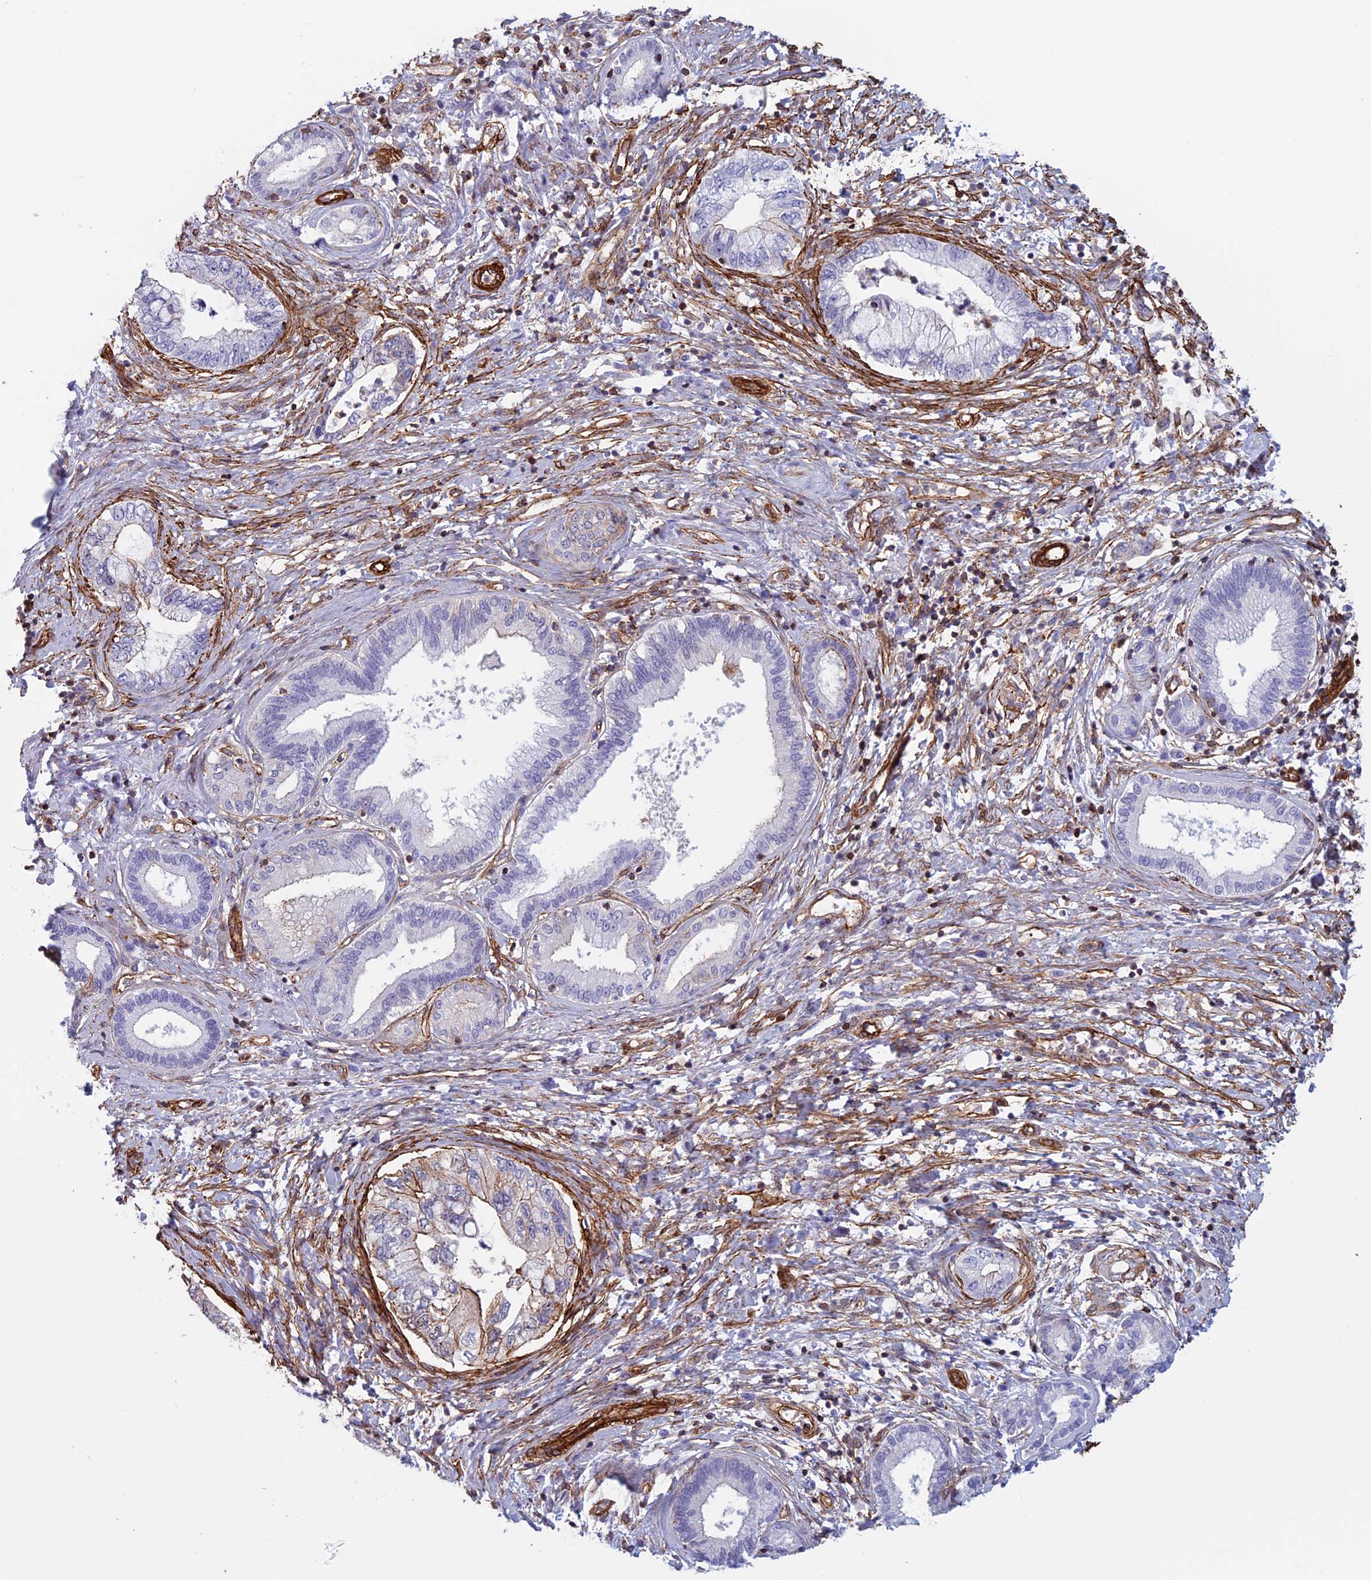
{"staining": {"intensity": "moderate", "quantity": "<25%", "location": "cytoplasmic/membranous"}, "tissue": "pancreatic cancer", "cell_type": "Tumor cells", "image_type": "cancer", "snomed": [{"axis": "morphology", "description": "Adenocarcinoma, NOS"}, {"axis": "topography", "description": "Pancreas"}], "caption": "Immunohistochemical staining of human pancreatic adenocarcinoma displays low levels of moderate cytoplasmic/membranous protein expression in approximately <25% of tumor cells.", "gene": "ANGPTL2", "patient": {"sex": "female", "age": 73}}